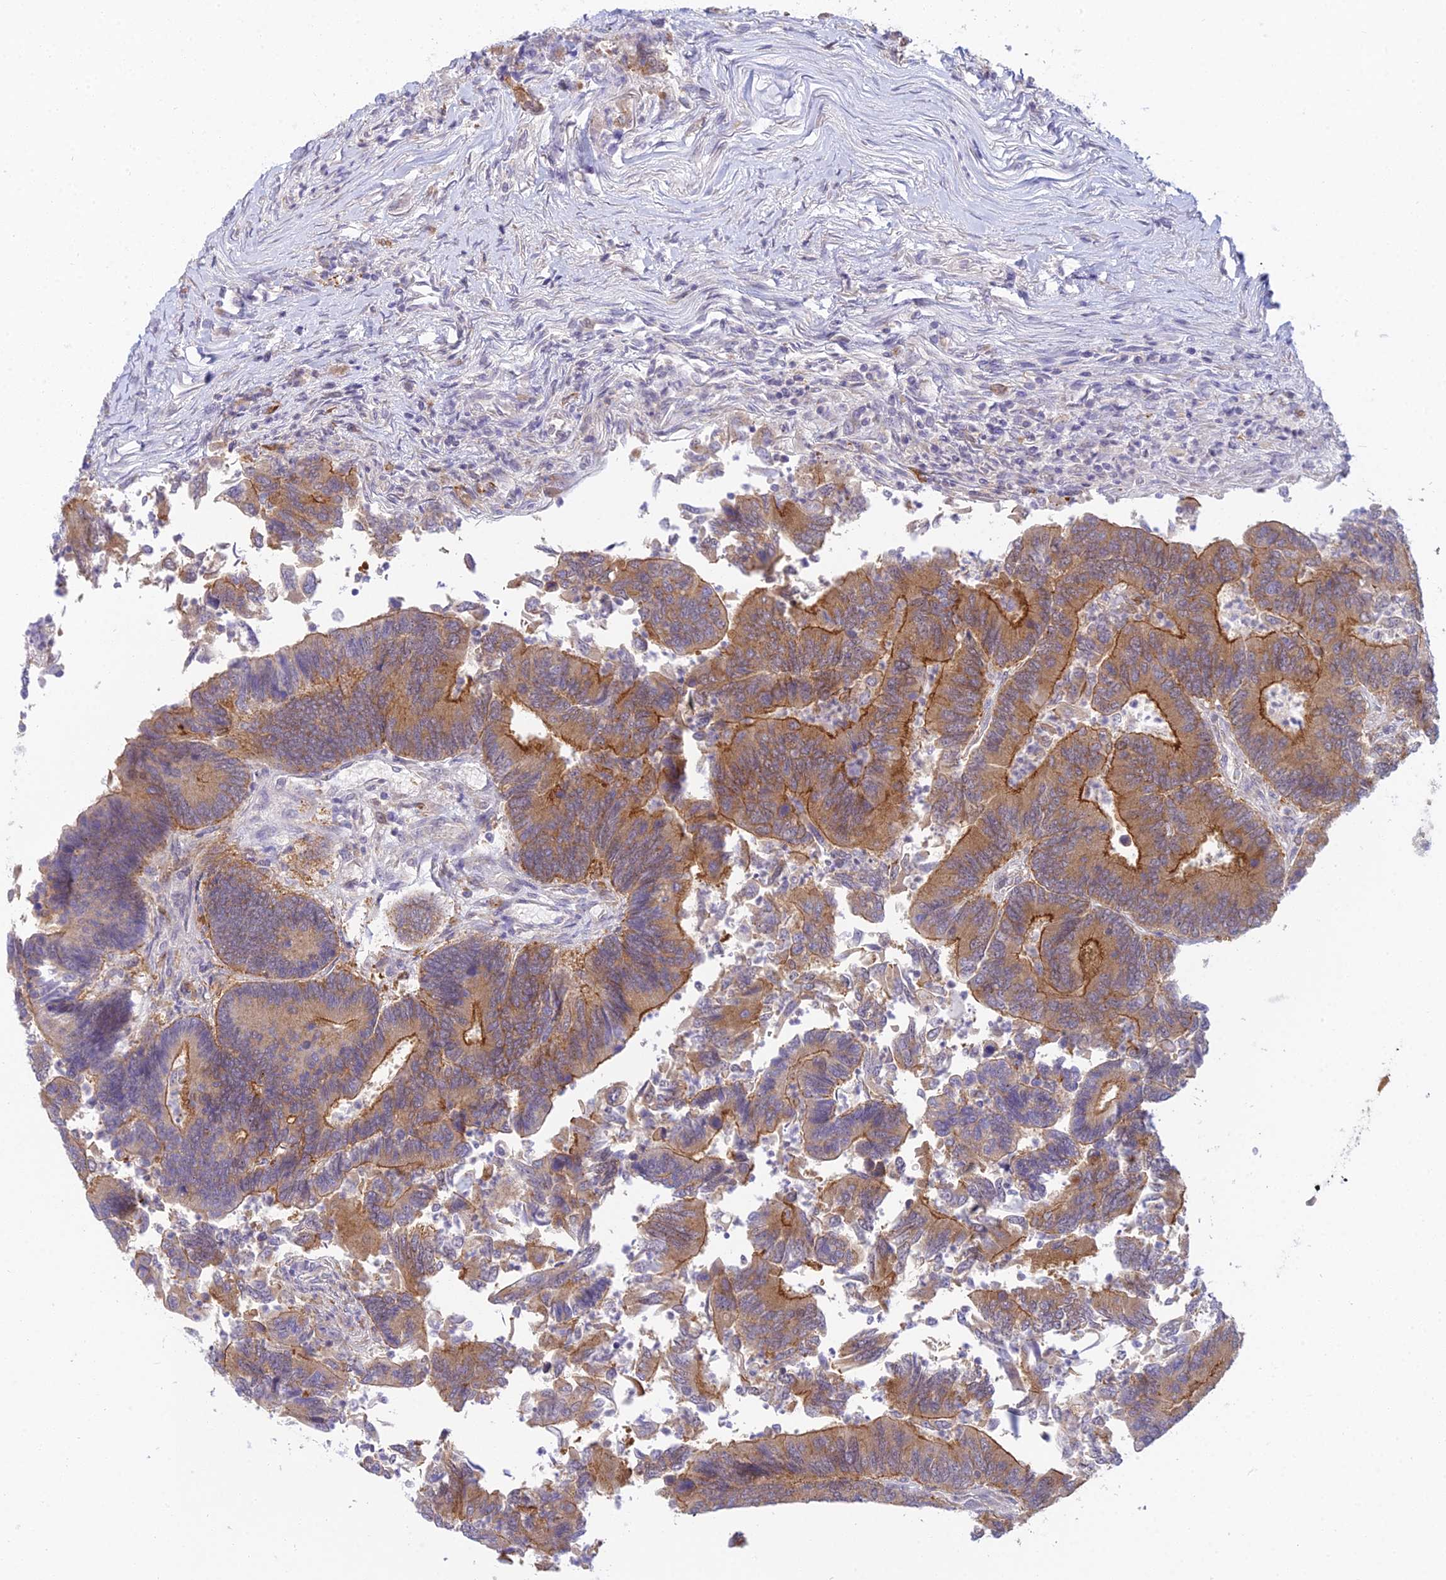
{"staining": {"intensity": "moderate", "quantity": "25%-75%", "location": "cytoplasmic/membranous"}, "tissue": "colorectal cancer", "cell_type": "Tumor cells", "image_type": "cancer", "snomed": [{"axis": "morphology", "description": "Adenocarcinoma, NOS"}, {"axis": "topography", "description": "Colon"}], "caption": "This histopathology image shows colorectal cancer stained with immunohistochemistry to label a protein in brown. The cytoplasmic/membranous of tumor cells show moderate positivity for the protein. Nuclei are counter-stained blue.", "gene": "UBE2G1", "patient": {"sex": "female", "age": 67}}